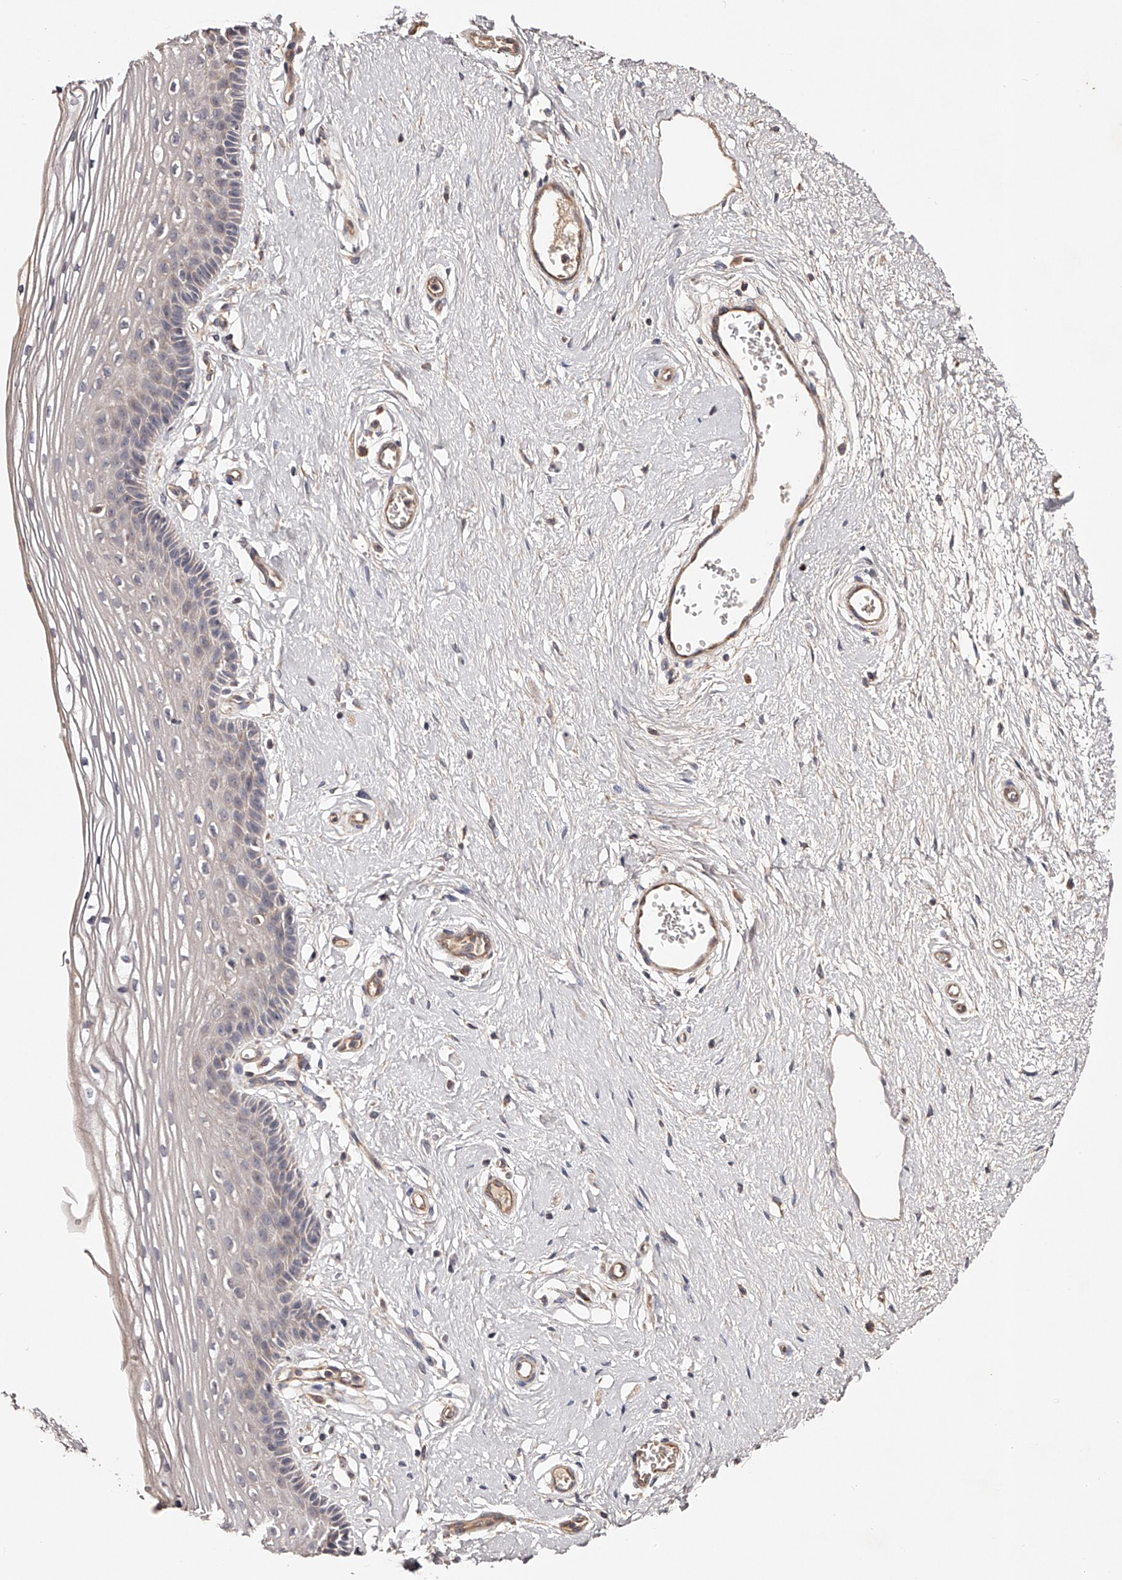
{"staining": {"intensity": "negative", "quantity": "none", "location": "none"}, "tissue": "vagina", "cell_type": "Squamous epithelial cells", "image_type": "normal", "snomed": [{"axis": "morphology", "description": "Normal tissue, NOS"}, {"axis": "topography", "description": "Vagina"}], "caption": "Immunohistochemical staining of benign vagina displays no significant positivity in squamous epithelial cells.", "gene": "USP21", "patient": {"sex": "female", "age": 46}}